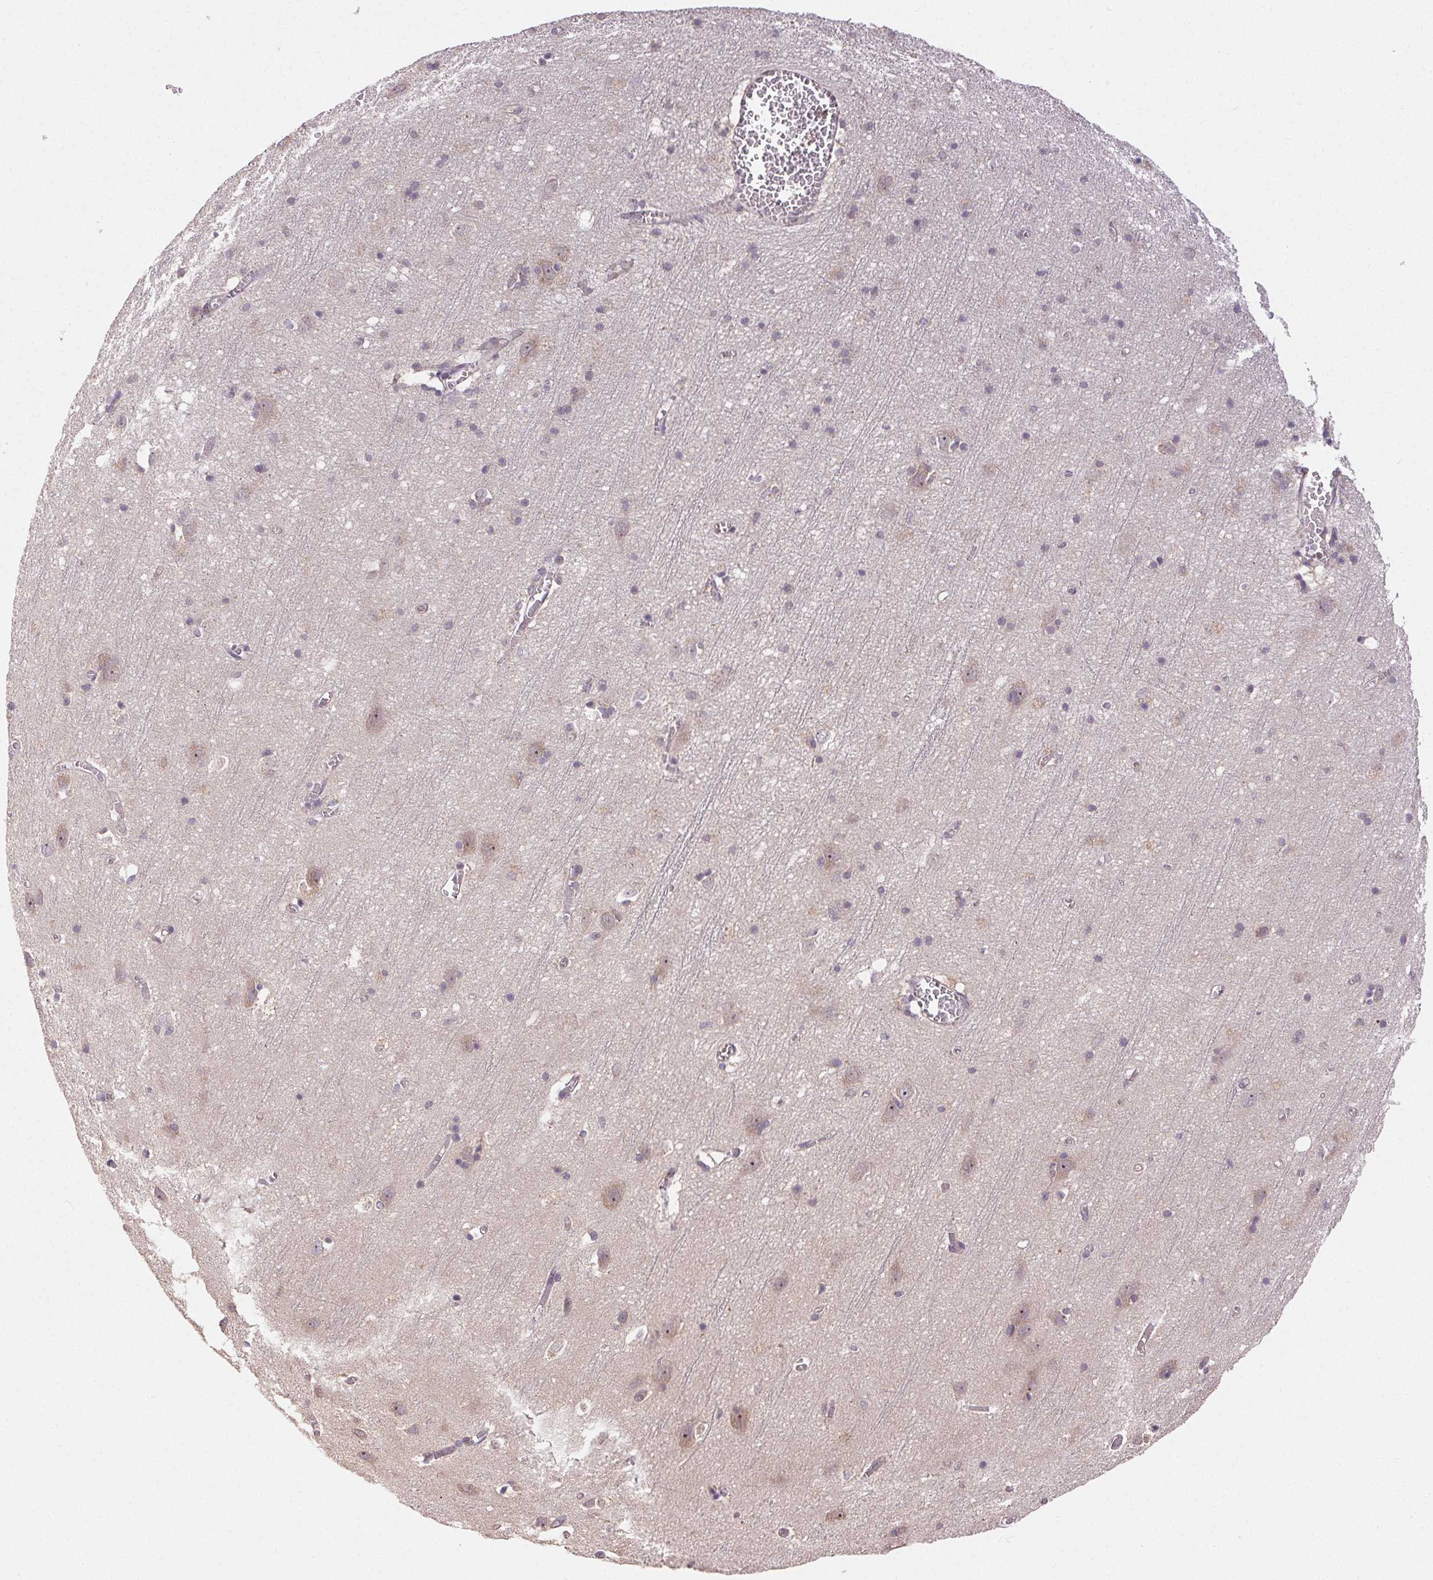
{"staining": {"intensity": "weak", "quantity": "25%-75%", "location": "cytoplasmic/membranous"}, "tissue": "cerebral cortex", "cell_type": "Endothelial cells", "image_type": "normal", "snomed": [{"axis": "morphology", "description": "Normal tissue, NOS"}, {"axis": "topography", "description": "Cerebral cortex"}], "caption": "An IHC histopathology image of benign tissue is shown. Protein staining in brown labels weak cytoplasmic/membranous positivity in cerebral cortex within endothelial cells.", "gene": "MAPKAPK2", "patient": {"sex": "male", "age": 70}}